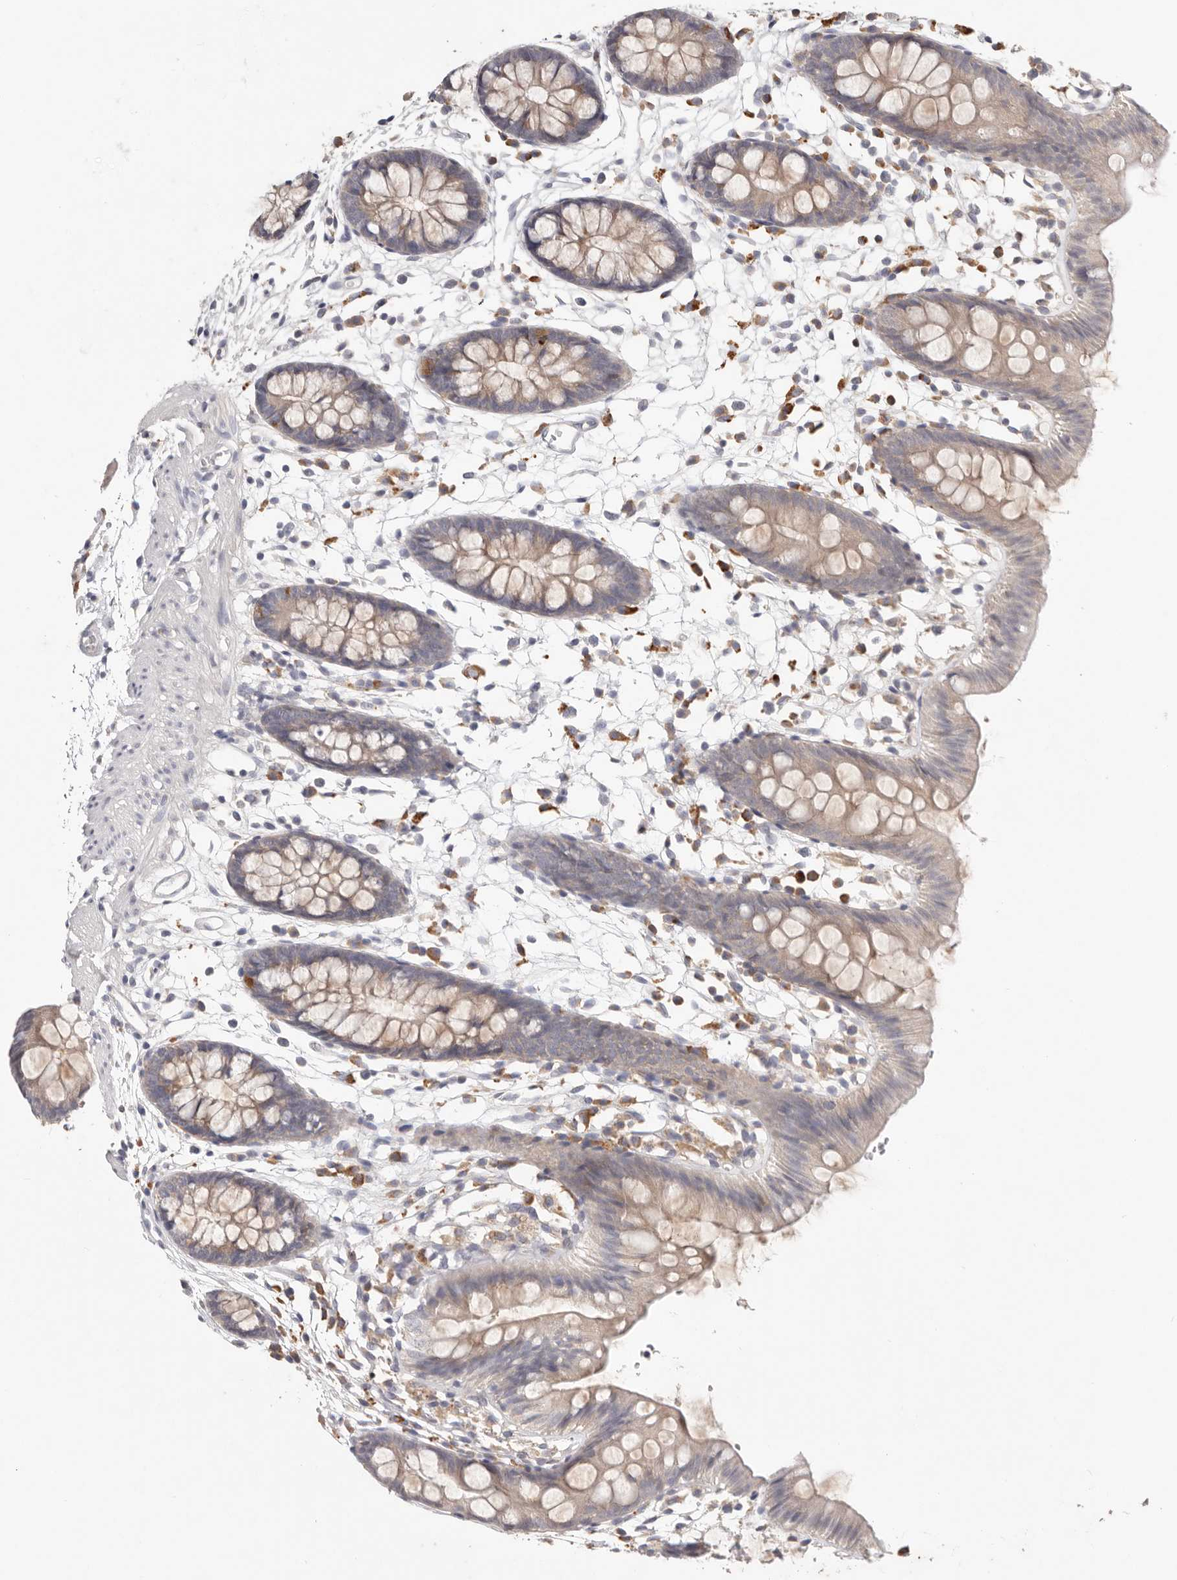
{"staining": {"intensity": "negative", "quantity": "none", "location": "none"}, "tissue": "colon", "cell_type": "Endothelial cells", "image_type": "normal", "snomed": [{"axis": "morphology", "description": "Normal tissue, NOS"}, {"axis": "topography", "description": "Colon"}], "caption": "Immunohistochemistry (IHC) of unremarkable human colon exhibits no positivity in endothelial cells.", "gene": "WDR77", "patient": {"sex": "male", "age": 56}}